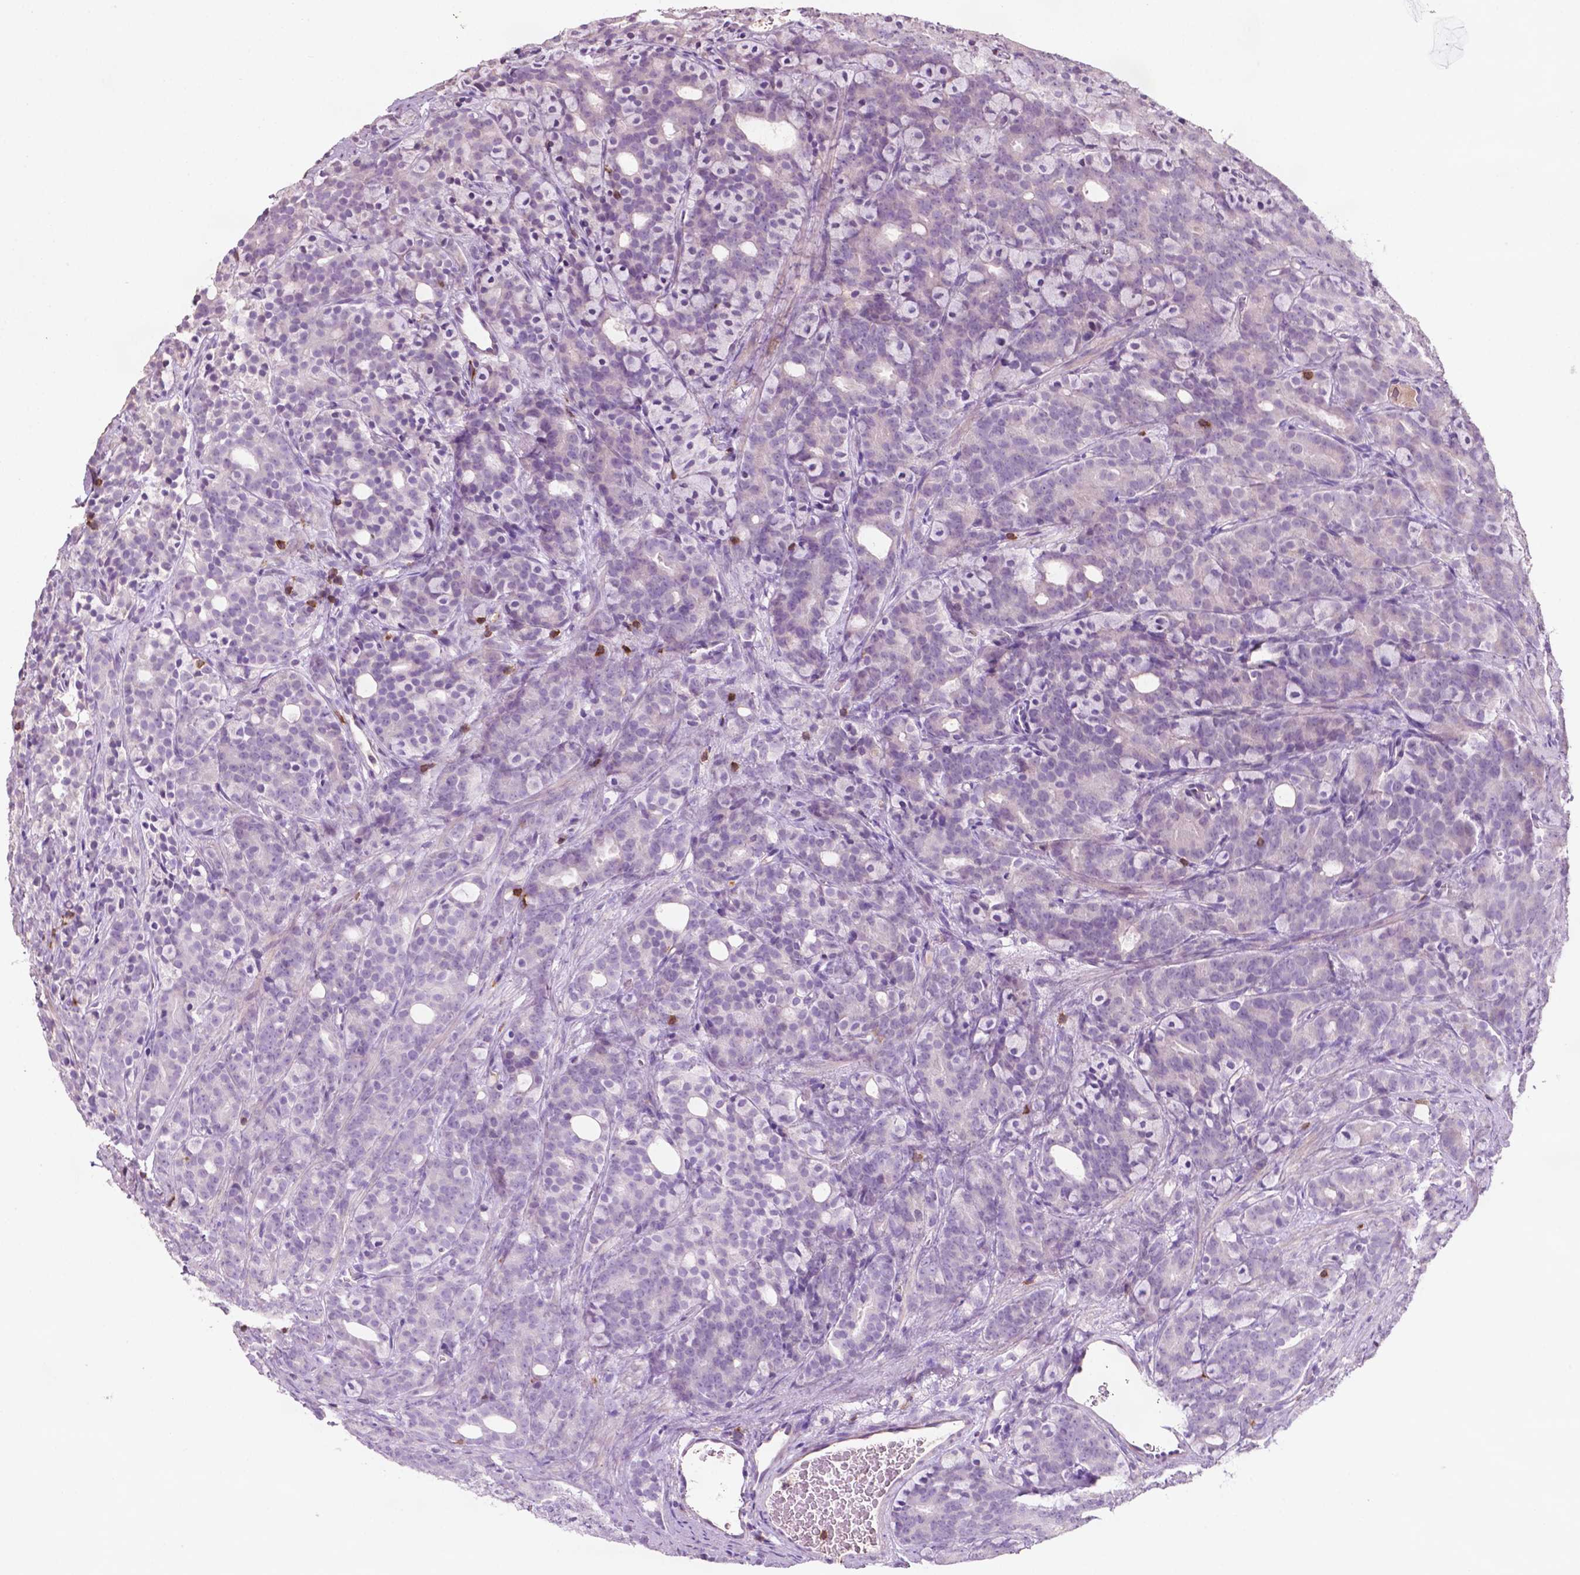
{"staining": {"intensity": "negative", "quantity": "none", "location": "none"}, "tissue": "prostate cancer", "cell_type": "Tumor cells", "image_type": "cancer", "snomed": [{"axis": "morphology", "description": "Adenocarcinoma, High grade"}, {"axis": "topography", "description": "Prostate"}], "caption": "High power microscopy histopathology image of an immunohistochemistry histopathology image of prostate cancer, revealing no significant positivity in tumor cells.", "gene": "TBC1D10C", "patient": {"sex": "male", "age": 84}}